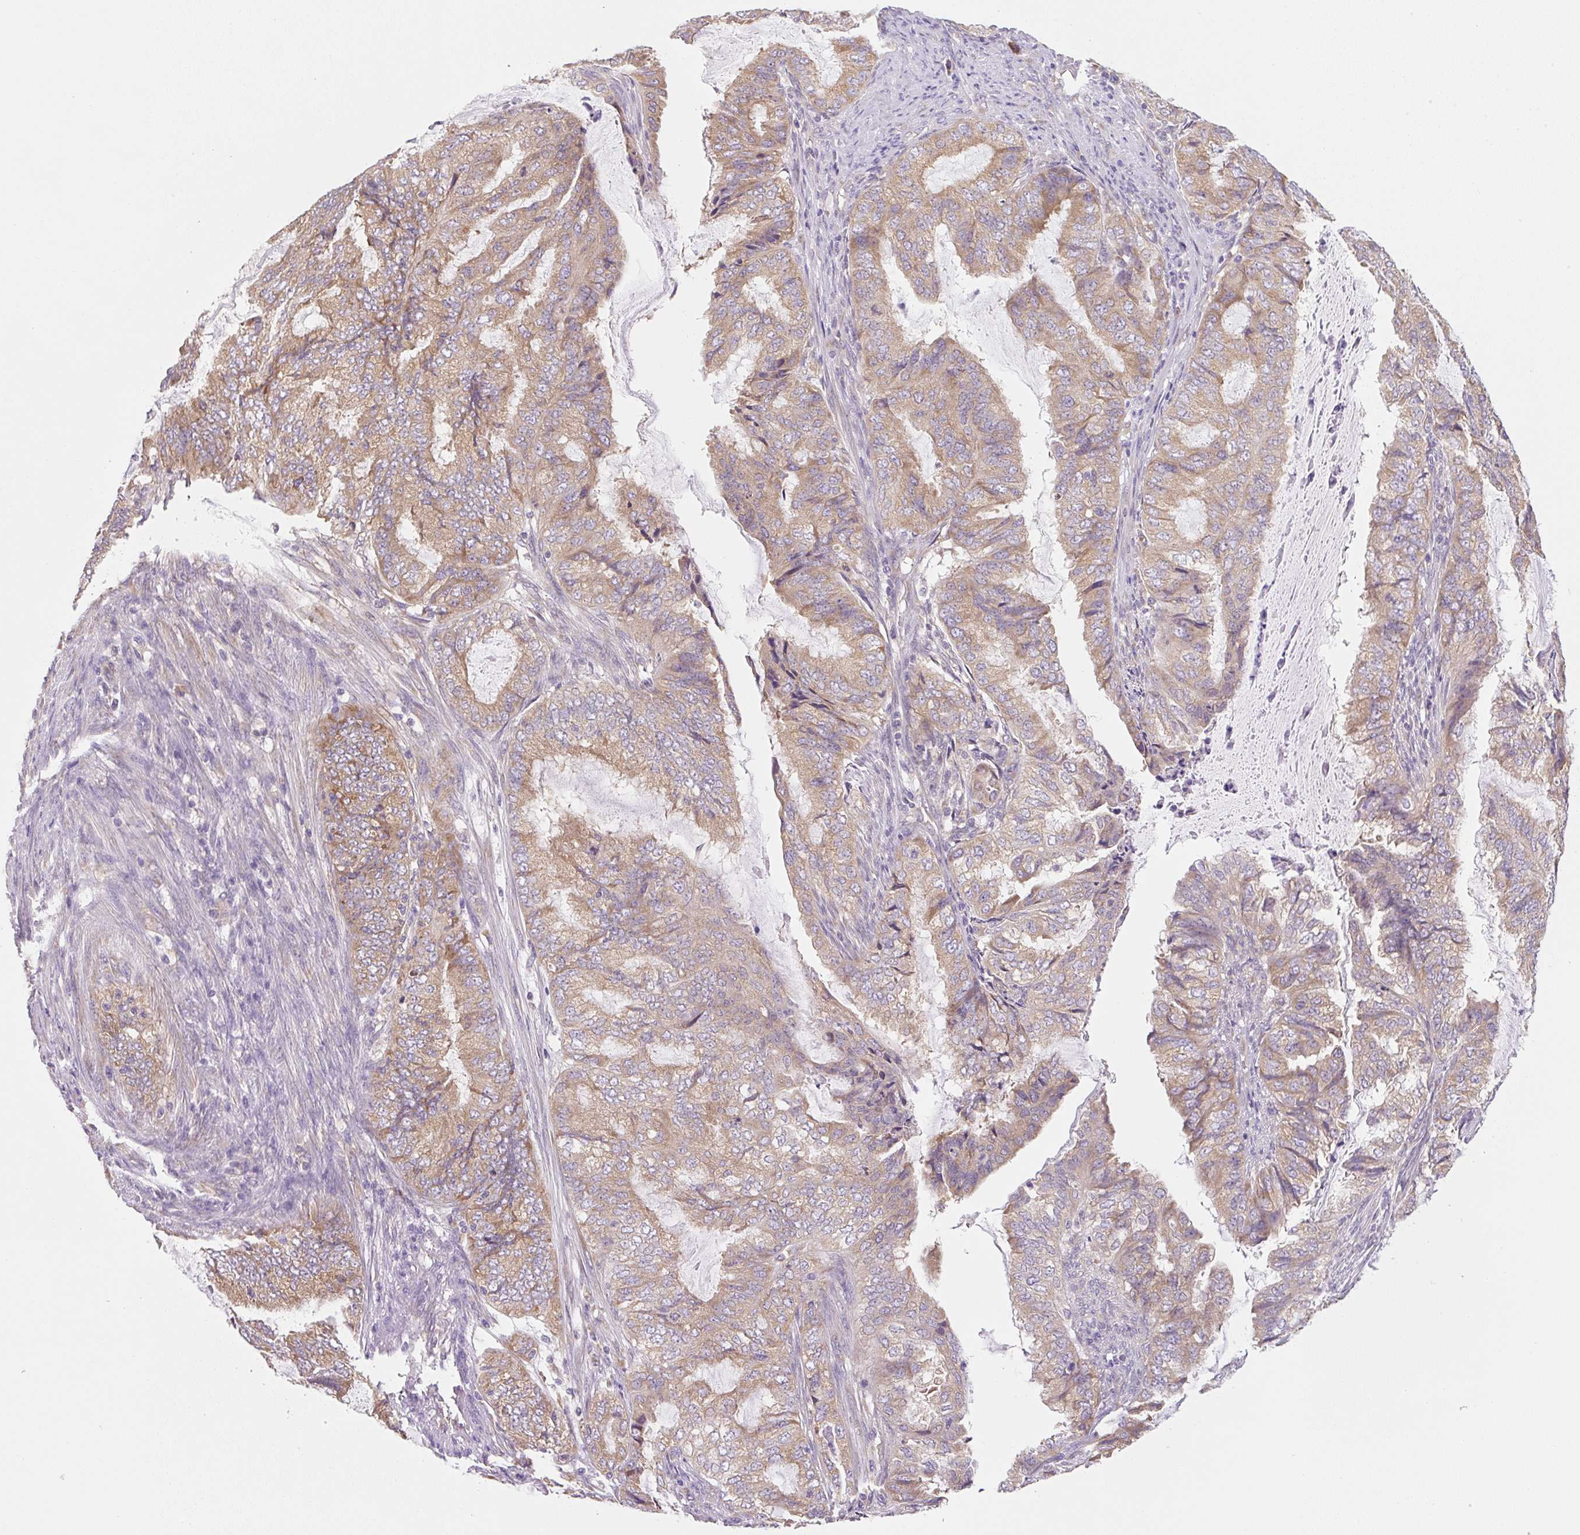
{"staining": {"intensity": "moderate", "quantity": ">75%", "location": "cytoplasmic/membranous"}, "tissue": "endometrial cancer", "cell_type": "Tumor cells", "image_type": "cancer", "snomed": [{"axis": "morphology", "description": "Adenocarcinoma, NOS"}, {"axis": "topography", "description": "Endometrium"}], "caption": "Endometrial cancer stained for a protein (brown) exhibits moderate cytoplasmic/membranous positive positivity in about >75% of tumor cells.", "gene": "RPL18A", "patient": {"sex": "female", "age": 51}}